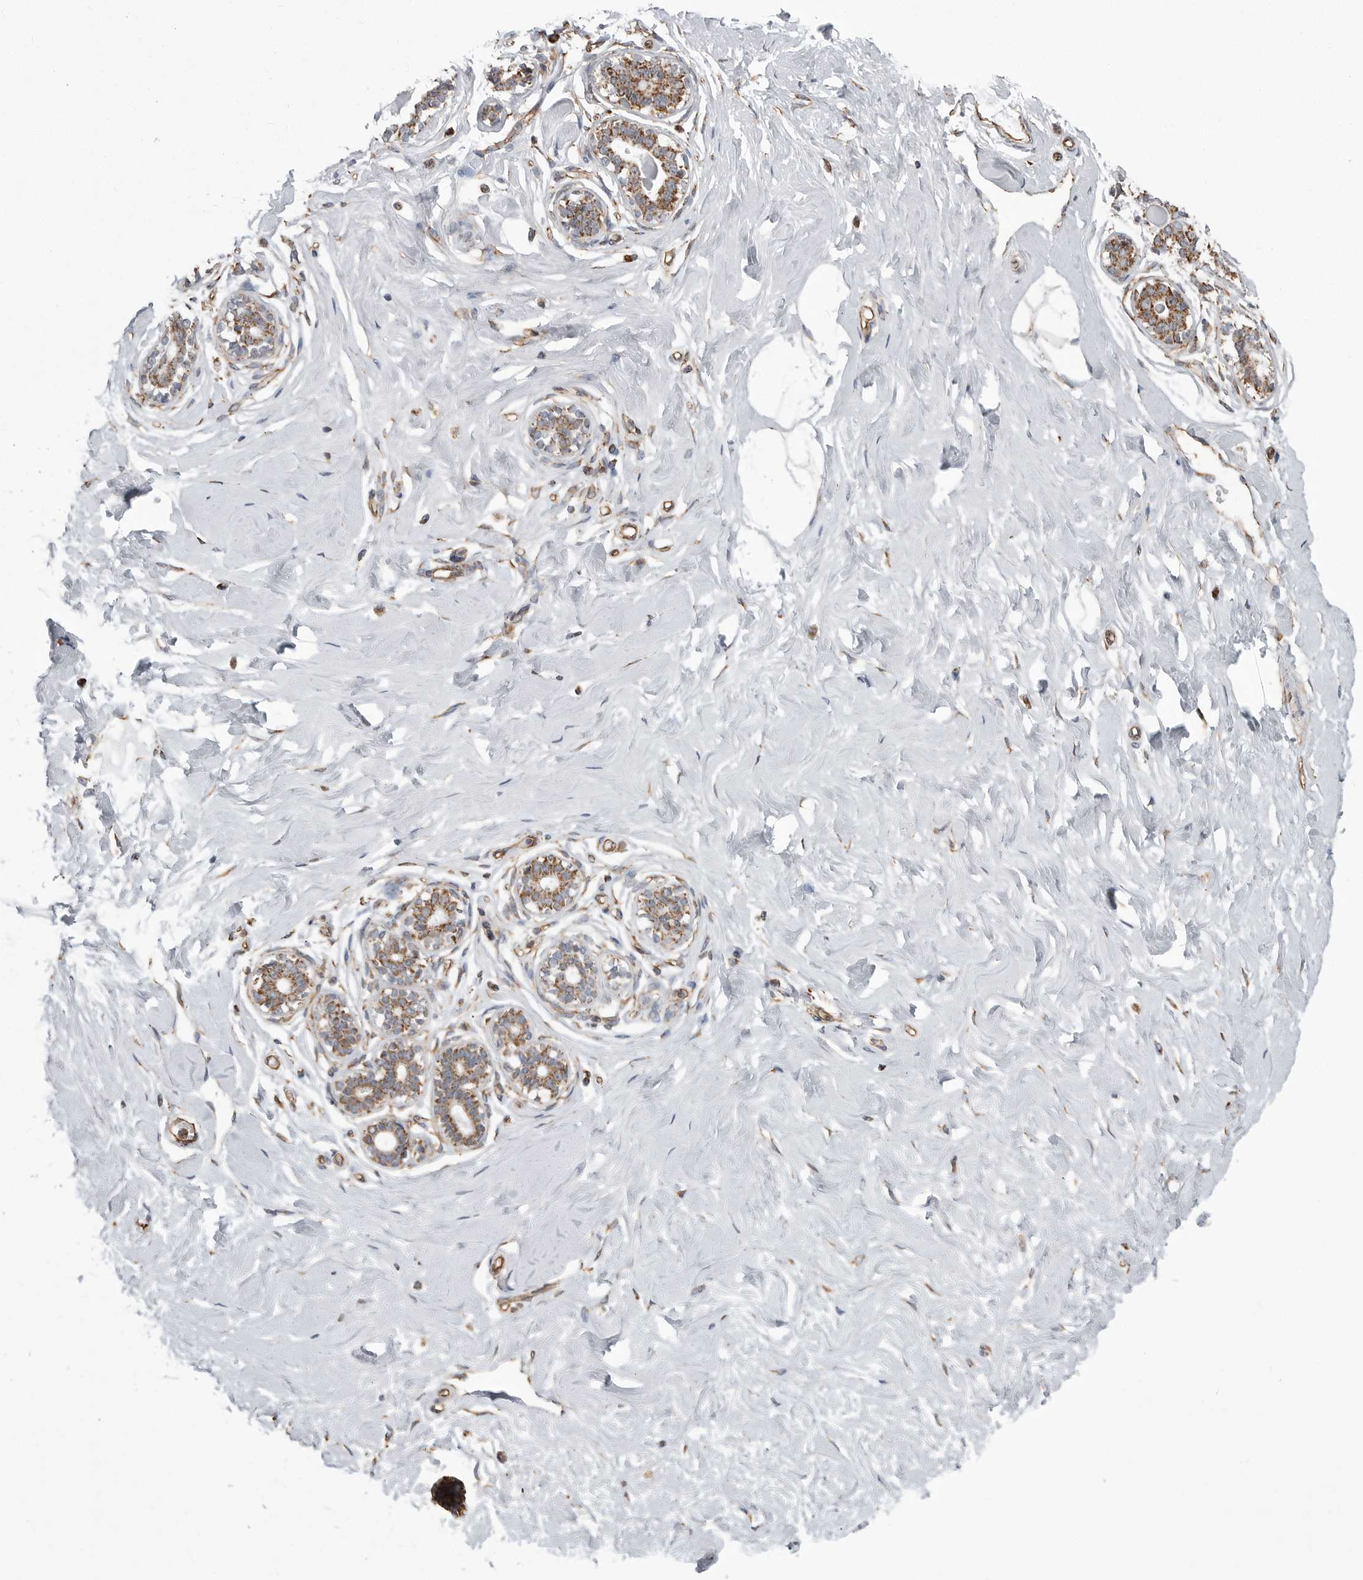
{"staining": {"intensity": "weak", "quantity": "25%-75%", "location": "cytoplasmic/membranous"}, "tissue": "breast", "cell_type": "Adipocytes", "image_type": "normal", "snomed": [{"axis": "morphology", "description": "Normal tissue, NOS"}, {"axis": "morphology", "description": "Adenoma, NOS"}, {"axis": "topography", "description": "Breast"}], "caption": "Immunohistochemistry (IHC) (DAB) staining of unremarkable breast displays weak cytoplasmic/membranous protein expression in about 25%-75% of adipocytes. The protein is shown in brown color, while the nuclei are stained blue.", "gene": "FH", "patient": {"sex": "female", "age": 23}}